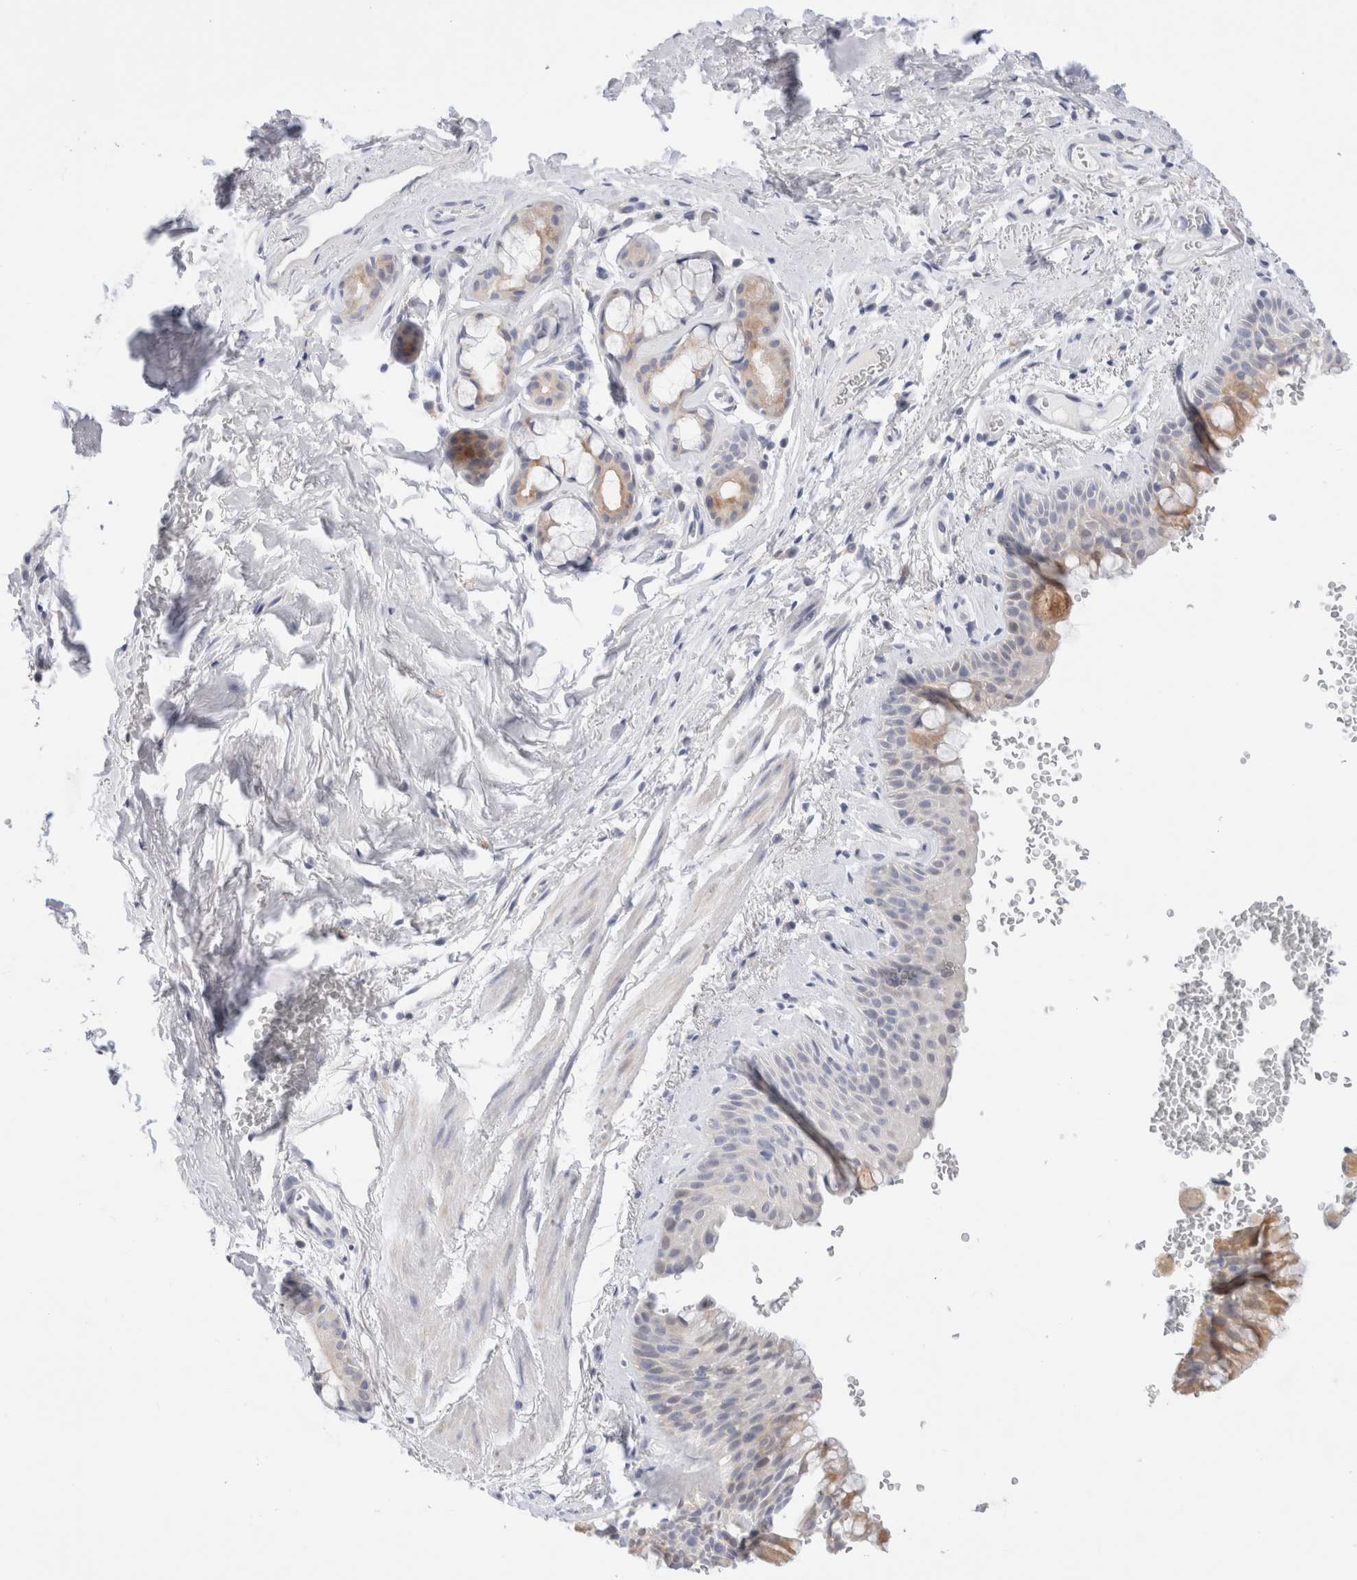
{"staining": {"intensity": "moderate", "quantity": "<25%", "location": "cytoplasmic/membranous"}, "tissue": "bronchus", "cell_type": "Respiratory epithelial cells", "image_type": "normal", "snomed": [{"axis": "morphology", "description": "Normal tissue, NOS"}, {"axis": "topography", "description": "Cartilage tissue"}, {"axis": "topography", "description": "Bronchus"}], "caption": "A high-resolution image shows immunohistochemistry (IHC) staining of normal bronchus, which demonstrates moderate cytoplasmic/membranous staining in about <25% of respiratory epithelial cells.", "gene": "ADAM30", "patient": {"sex": "female", "age": 53}}